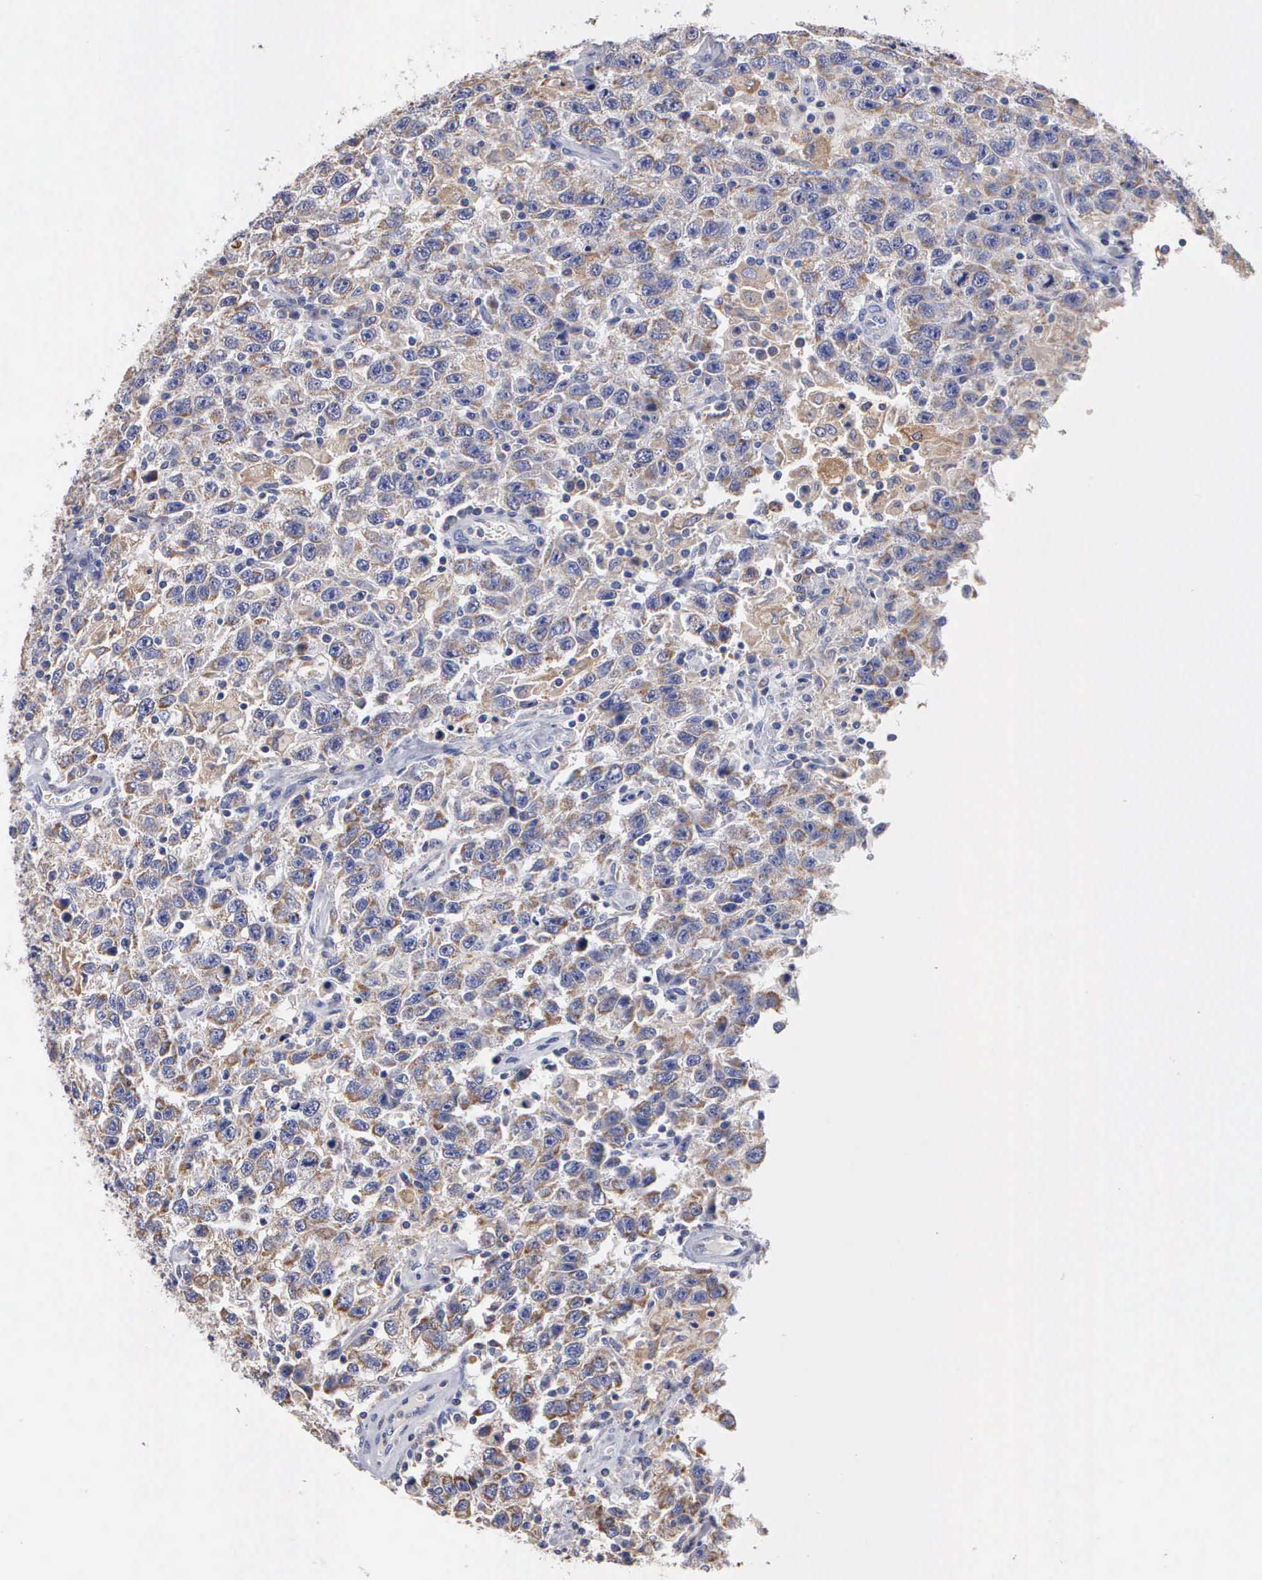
{"staining": {"intensity": "negative", "quantity": "none", "location": "none"}, "tissue": "testis cancer", "cell_type": "Tumor cells", "image_type": "cancer", "snomed": [{"axis": "morphology", "description": "Seminoma, NOS"}, {"axis": "topography", "description": "Testis"}], "caption": "Human seminoma (testis) stained for a protein using IHC exhibits no staining in tumor cells.", "gene": "PTGS2", "patient": {"sex": "male", "age": 41}}